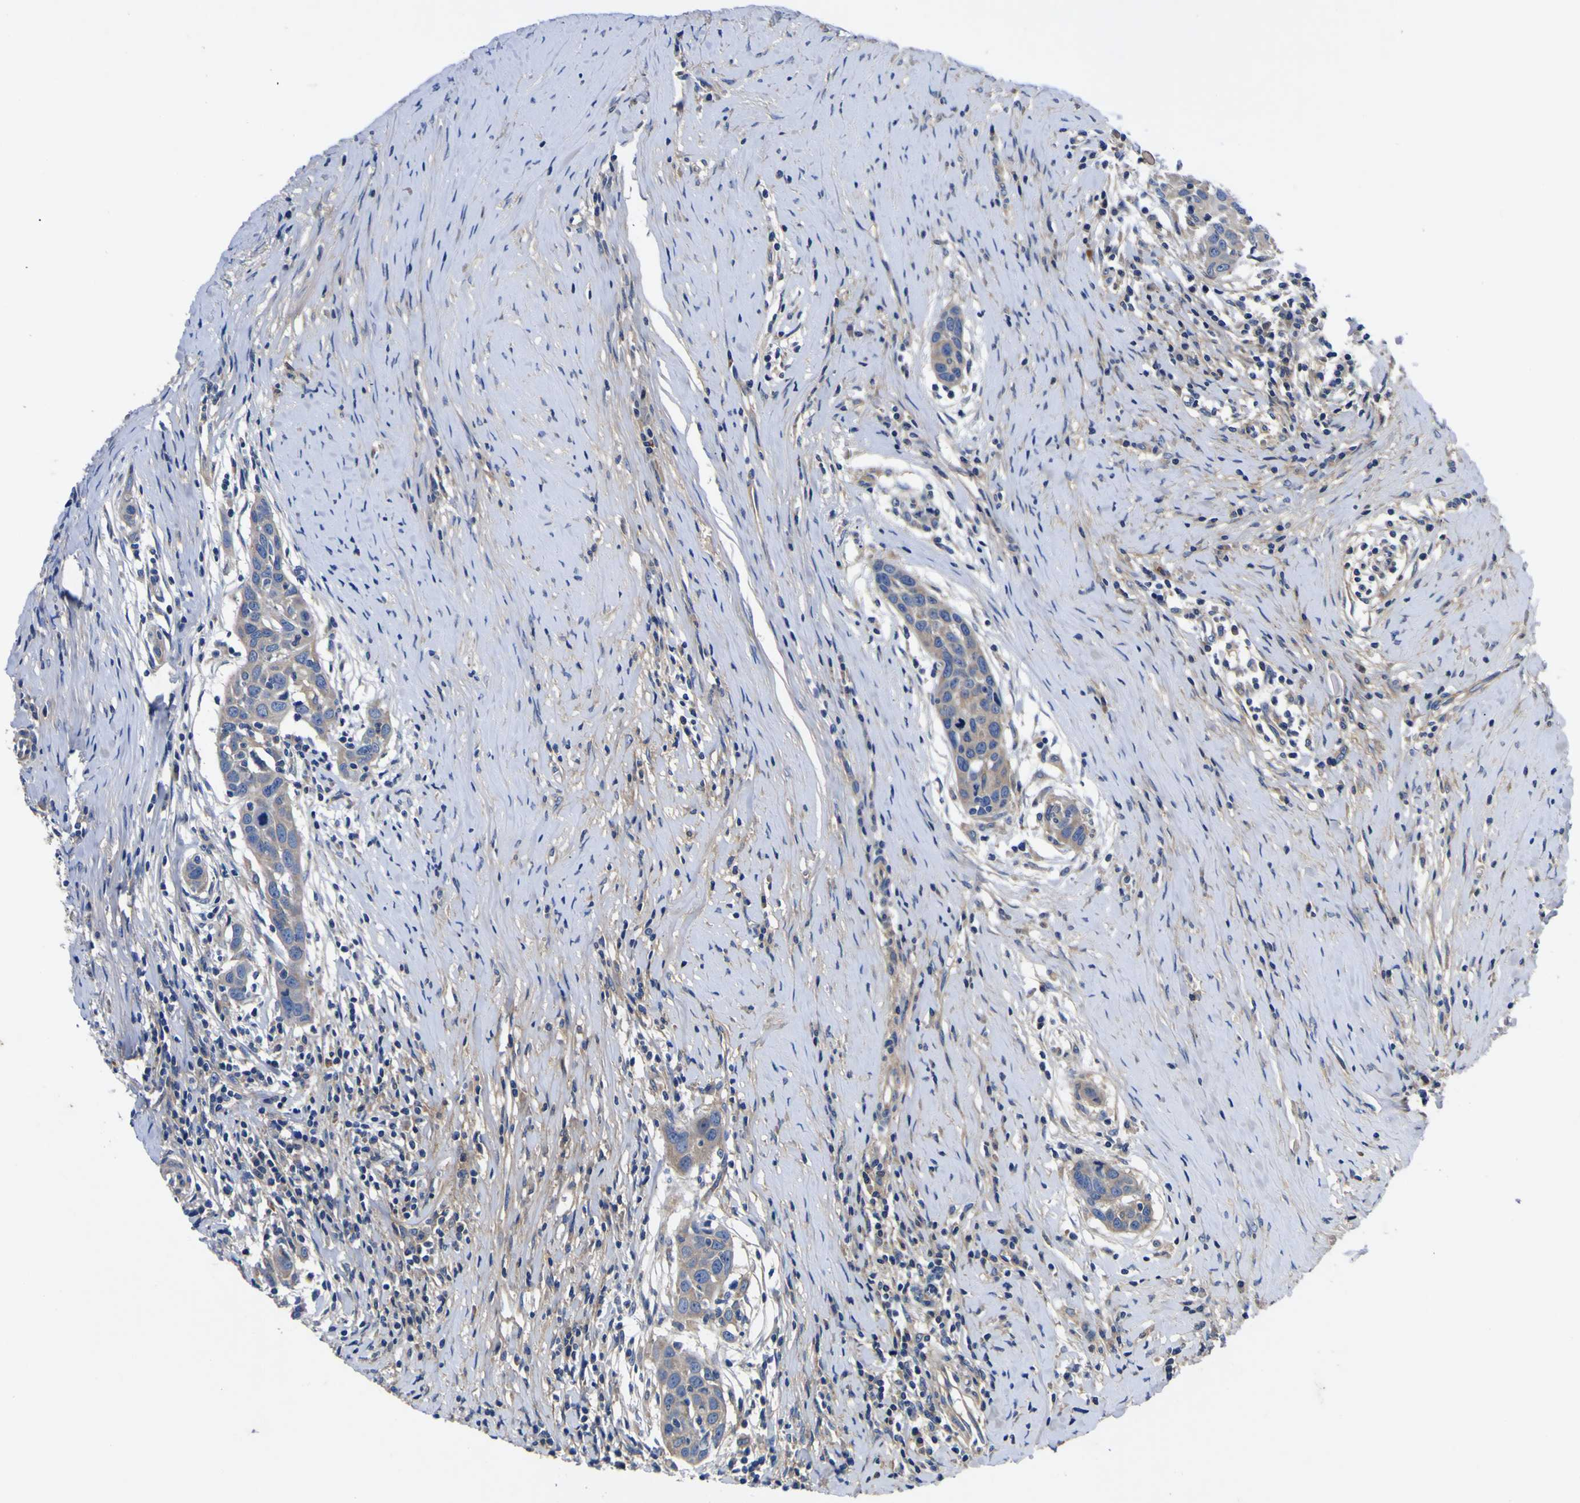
{"staining": {"intensity": "weak", "quantity": "<25%", "location": "cytoplasmic/membranous"}, "tissue": "head and neck cancer", "cell_type": "Tumor cells", "image_type": "cancer", "snomed": [{"axis": "morphology", "description": "Squamous cell carcinoma, NOS"}, {"axis": "topography", "description": "Oral tissue"}, {"axis": "topography", "description": "Head-Neck"}], "caption": "A high-resolution image shows IHC staining of head and neck cancer, which displays no significant staining in tumor cells. (DAB IHC with hematoxylin counter stain).", "gene": "VASN", "patient": {"sex": "female", "age": 50}}